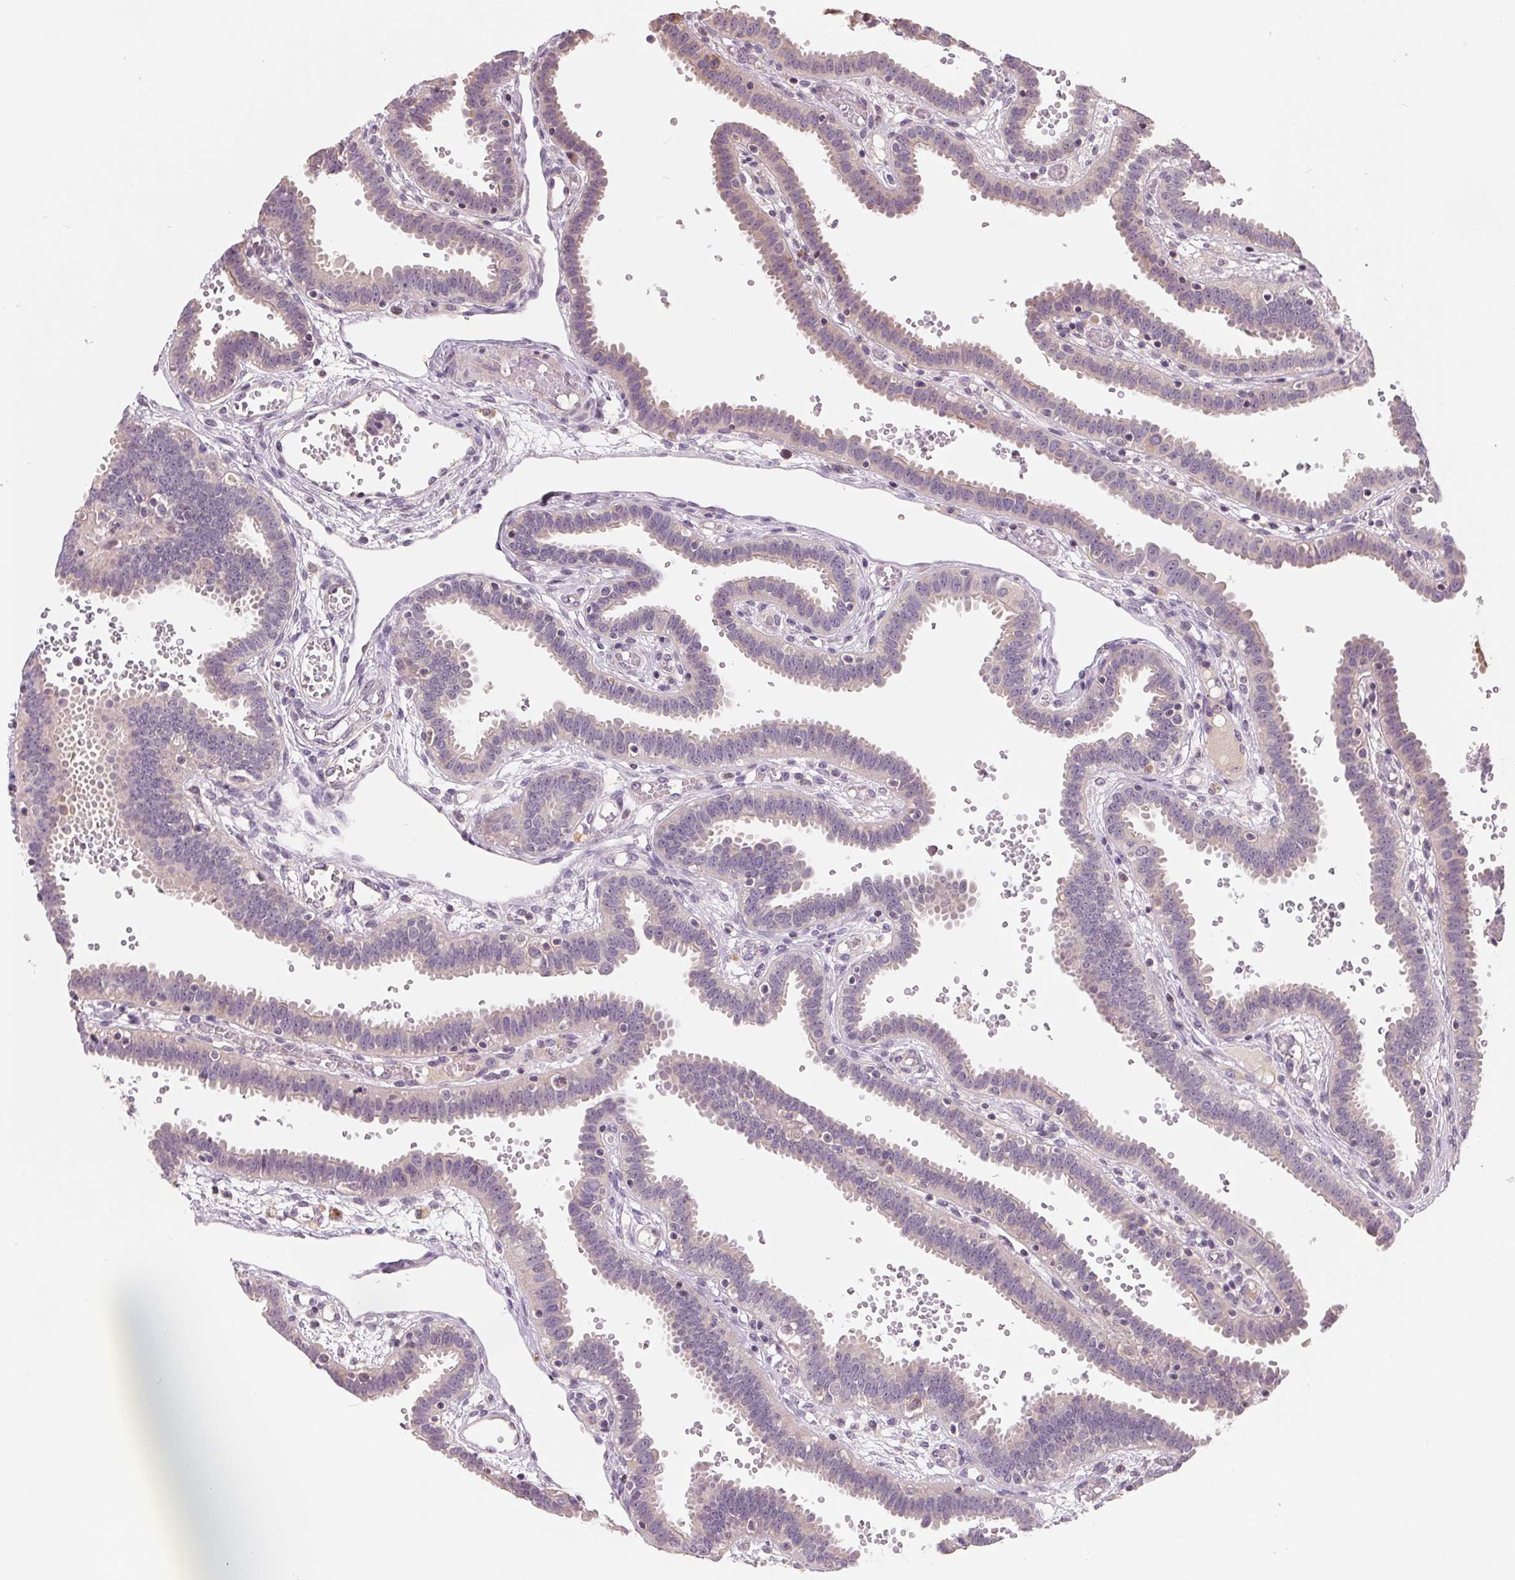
{"staining": {"intensity": "negative", "quantity": "none", "location": "none"}, "tissue": "fallopian tube", "cell_type": "Glandular cells", "image_type": "normal", "snomed": [{"axis": "morphology", "description": "Normal tissue, NOS"}, {"axis": "topography", "description": "Fallopian tube"}], "caption": "High power microscopy histopathology image of an immunohistochemistry histopathology image of benign fallopian tube, revealing no significant positivity in glandular cells. (Immunohistochemistry, brightfield microscopy, high magnification).", "gene": "AQP8", "patient": {"sex": "female", "age": 37}}